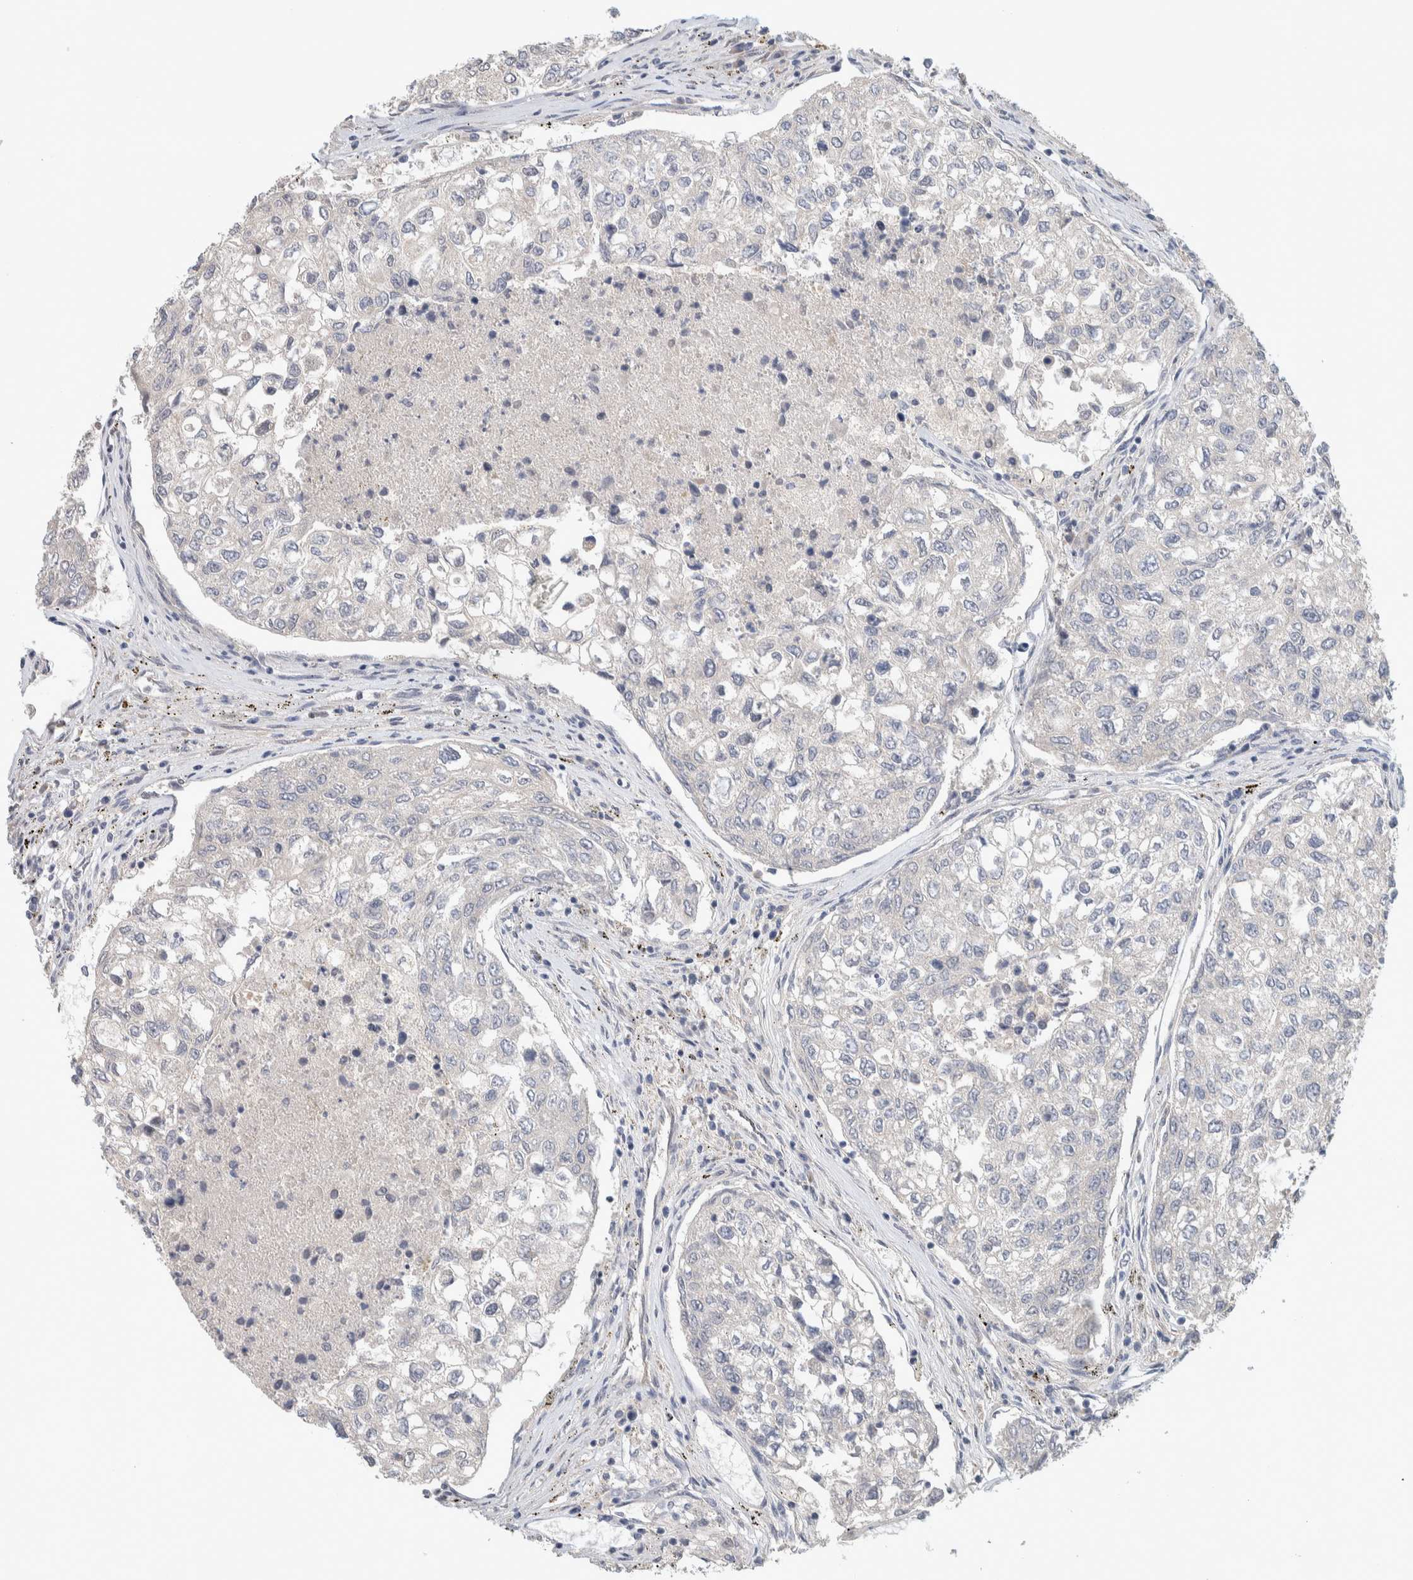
{"staining": {"intensity": "negative", "quantity": "none", "location": "none"}, "tissue": "urothelial cancer", "cell_type": "Tumor cells", "image_type": "cancer", "snomed": [{"axis": "morphology", "description": "Urothelial carcinoma, High grade"}, {"axis": "topography", "description": "Lymph node"}, {"axis": "topography", "description": "Urinary bladder"}], "caption": "Tumor cells are negative for protein expression in human urothelial cancer. (Brightfield microscopy of DAB IHC at high magnification).", "gene": "DEPTOR", "patient": {"sex": "male", "age": 51}}